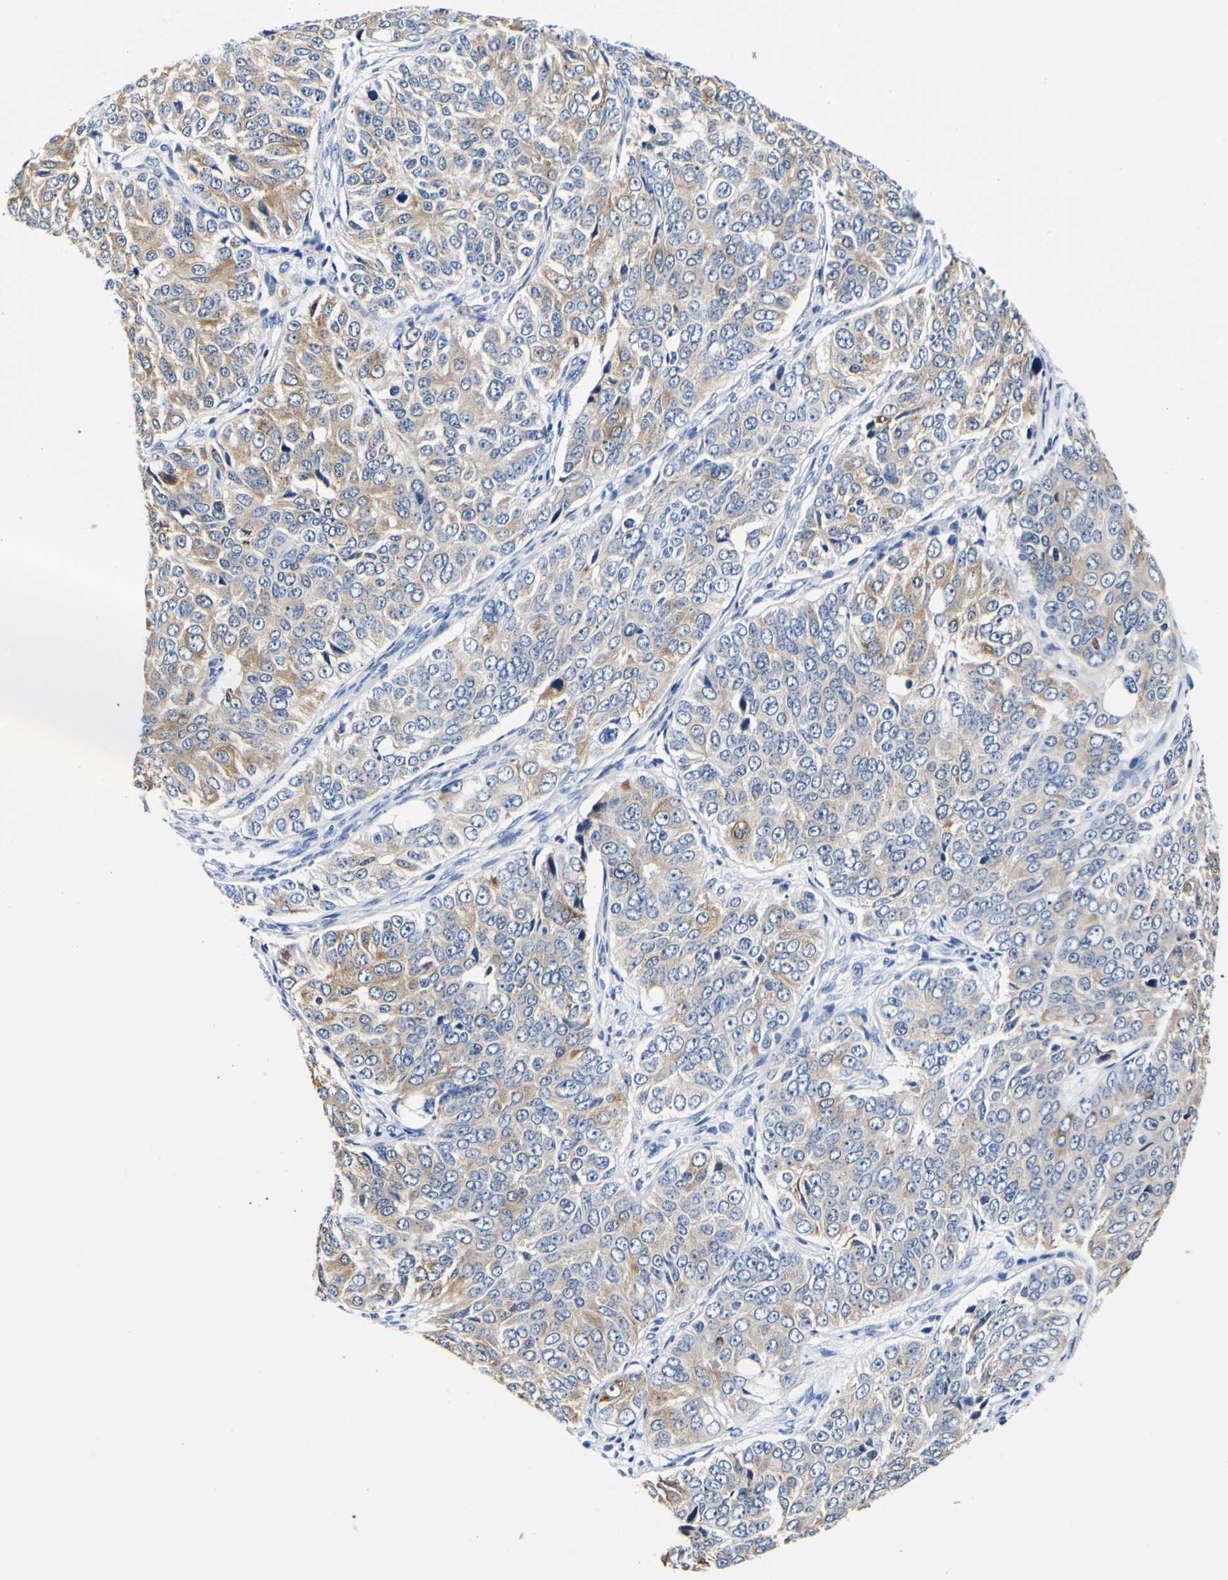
{"staining": {"intensity": "moderate", "quantity": "<25%", "location": "cytoplasmic/membranous"}, "tissue": "ovarian cancer", "cell_type": "Tumor cells", "image_type": "cancer", "snomed": [{"axis": "morphology", "description": "Carcinoma, endometroid"}, {"axis": "topography", "description": "Ovary"}], "caption": "Ovarian cancer (endometroid carcinoma) tissue displays moderate cytoplasmic/membranous staining in about <25% of tumor cells (brown staining indicates protein expression, while blue staining denotes nuclei).", "gene": "P4HB", "patient": {"sex": "female", "age": 51}}